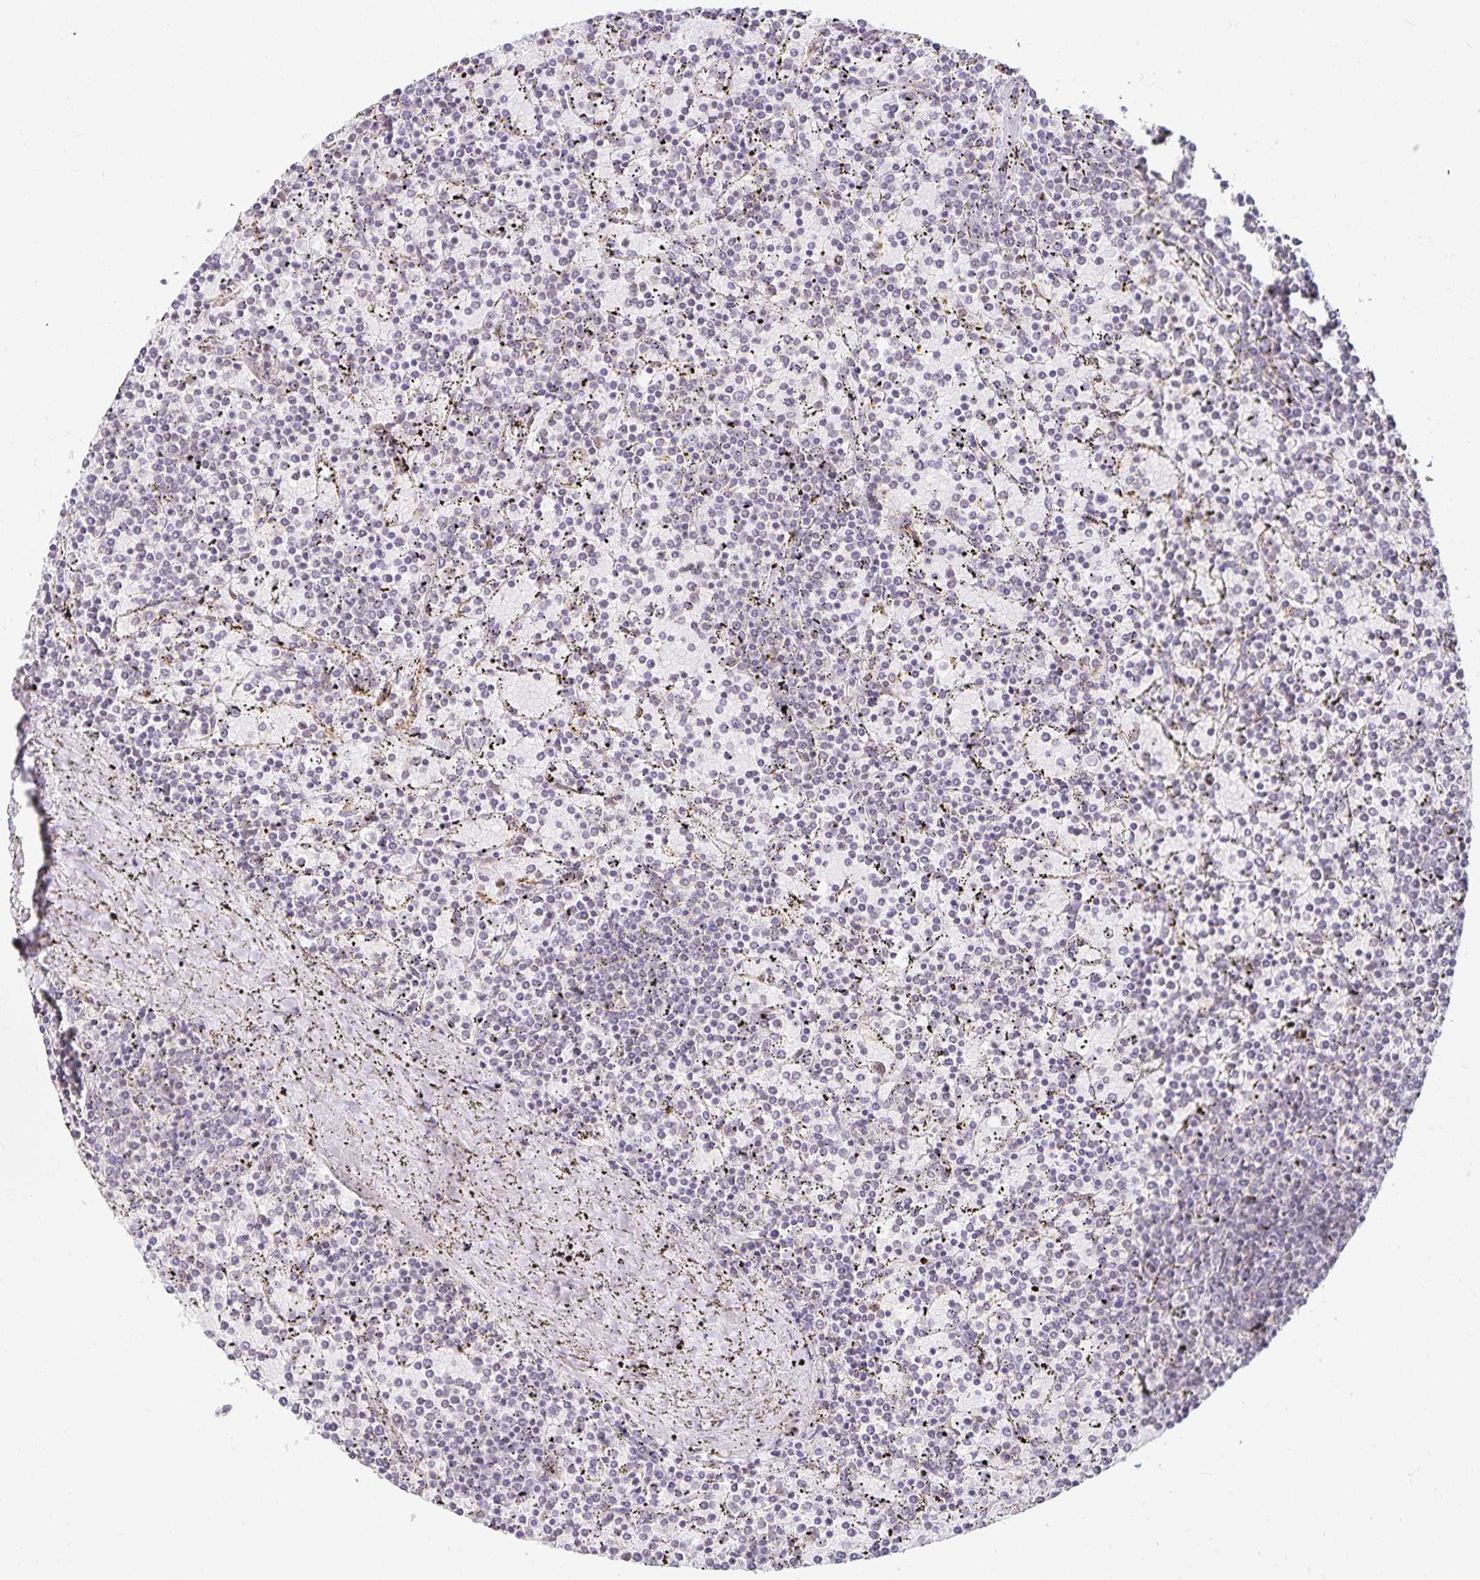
{"staining": {"intensity": "negative", "quantity": "none", "location": "none"}, "tissue": "lymphoma", "cell_type": "Tumor cells", "image_type": "cancer", "snomed": [{"axis": "morphology", "description": "Malignant lymphoma, non-Hodgkin's type, Low grade"}, {"axis": "topography", "description": "Spleen"}], "caption": "Immunohistochemical staining of lymphoma shows no significant expression in tumor cells.", "gene": "GP2", "patient": {"sex": "female", "age": 77}}